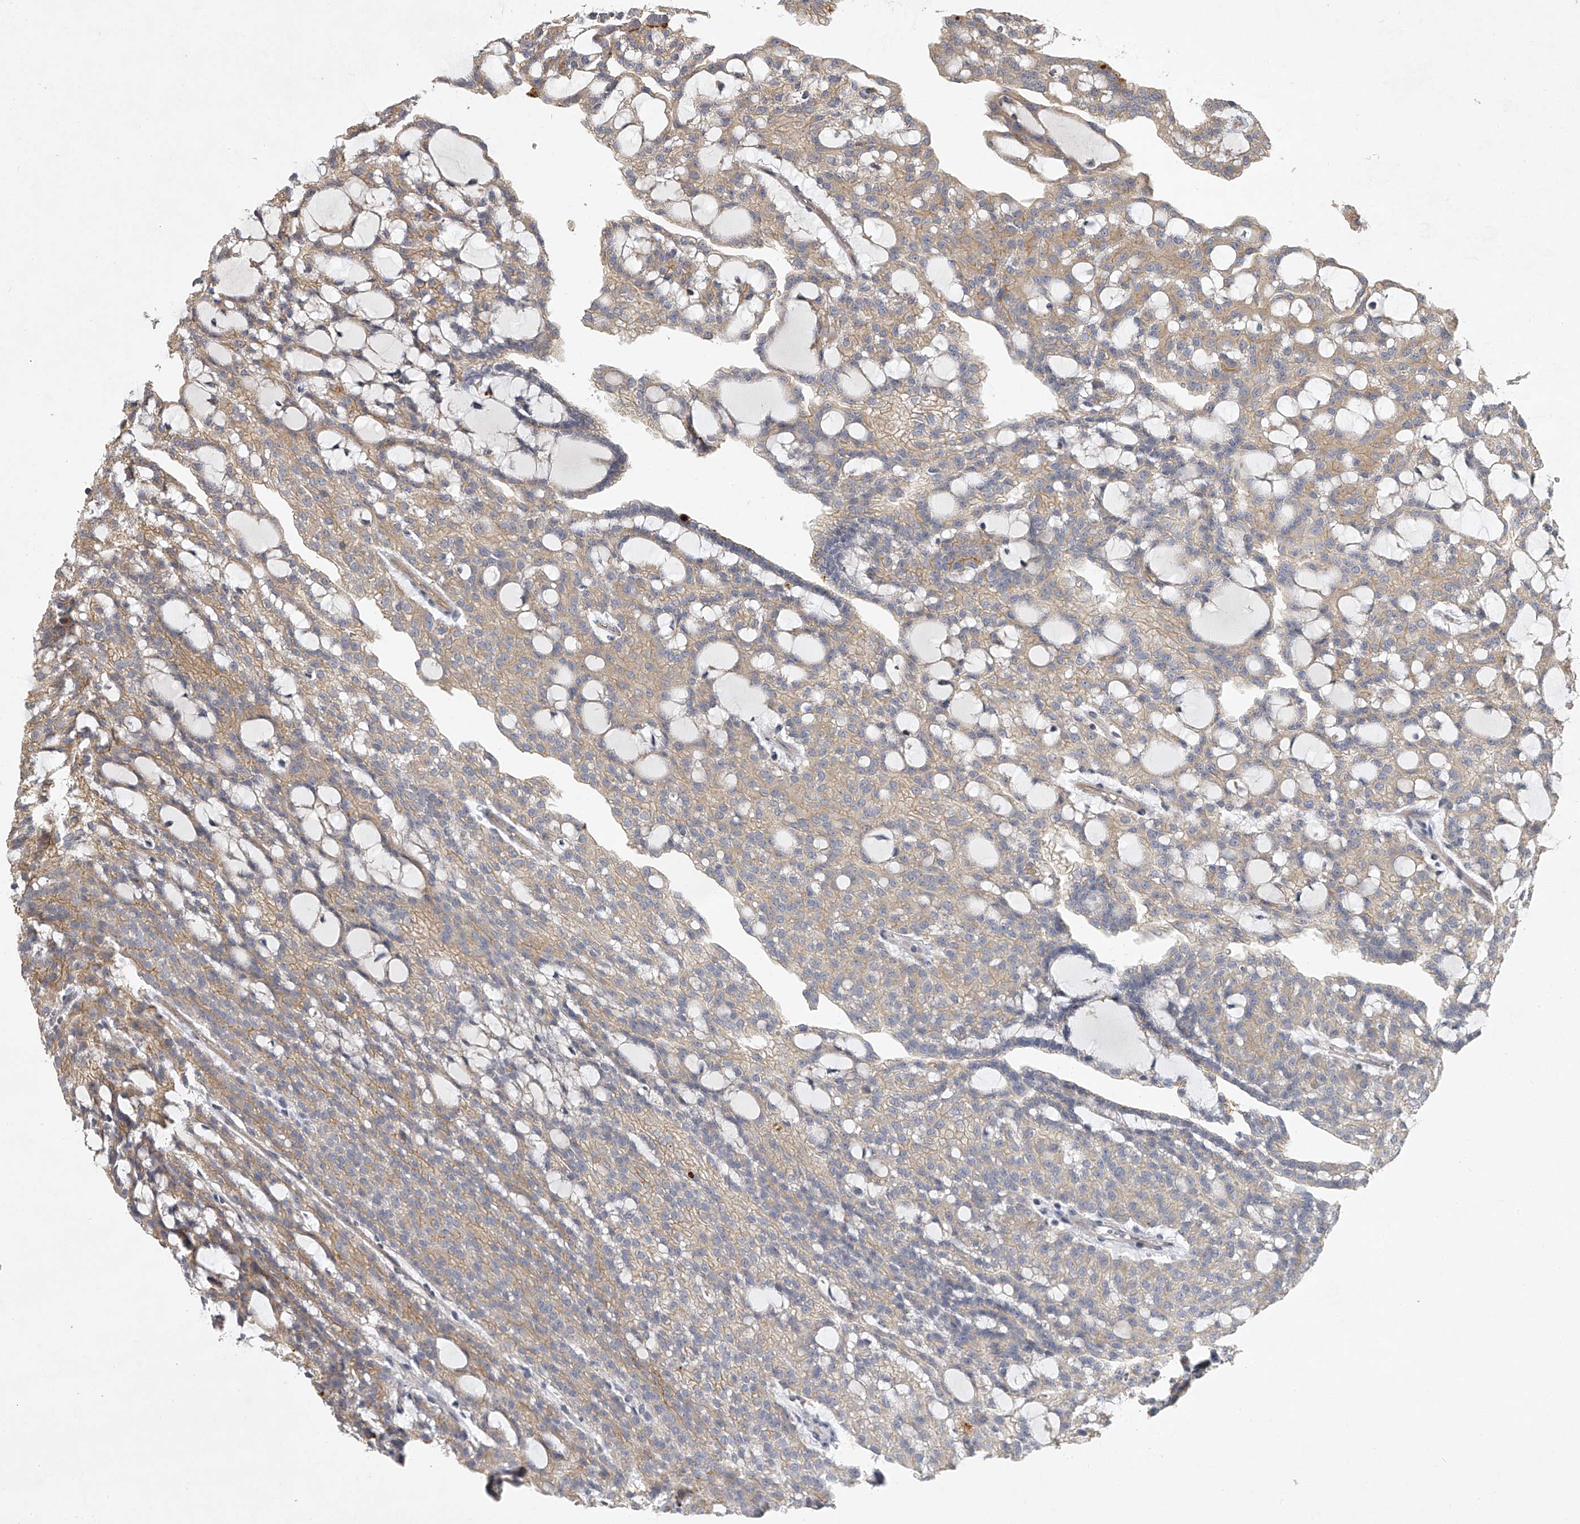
{"staining": {"intensity": "weak", "quantity": ">75%", "location": "cytoplasmic/membranous"}, "tissue": "renal cancer", "cell_type": "Tumor cells", "image_type": "cancer", "snomed": [{"axis": "morphology", "description": "Adenocarcinoma, NOS"}, {"axis": "topography", "description": "Kidney"}], "caption": "This image displays immunohistochemistry (IHC) staining of adenocarcinoma (renal), with low weak cytoplasmic/membranous expression in approximately >75% of tumor cells.", "gene": "DOCK9", "patient": {"sex": "male", "age": 63}}